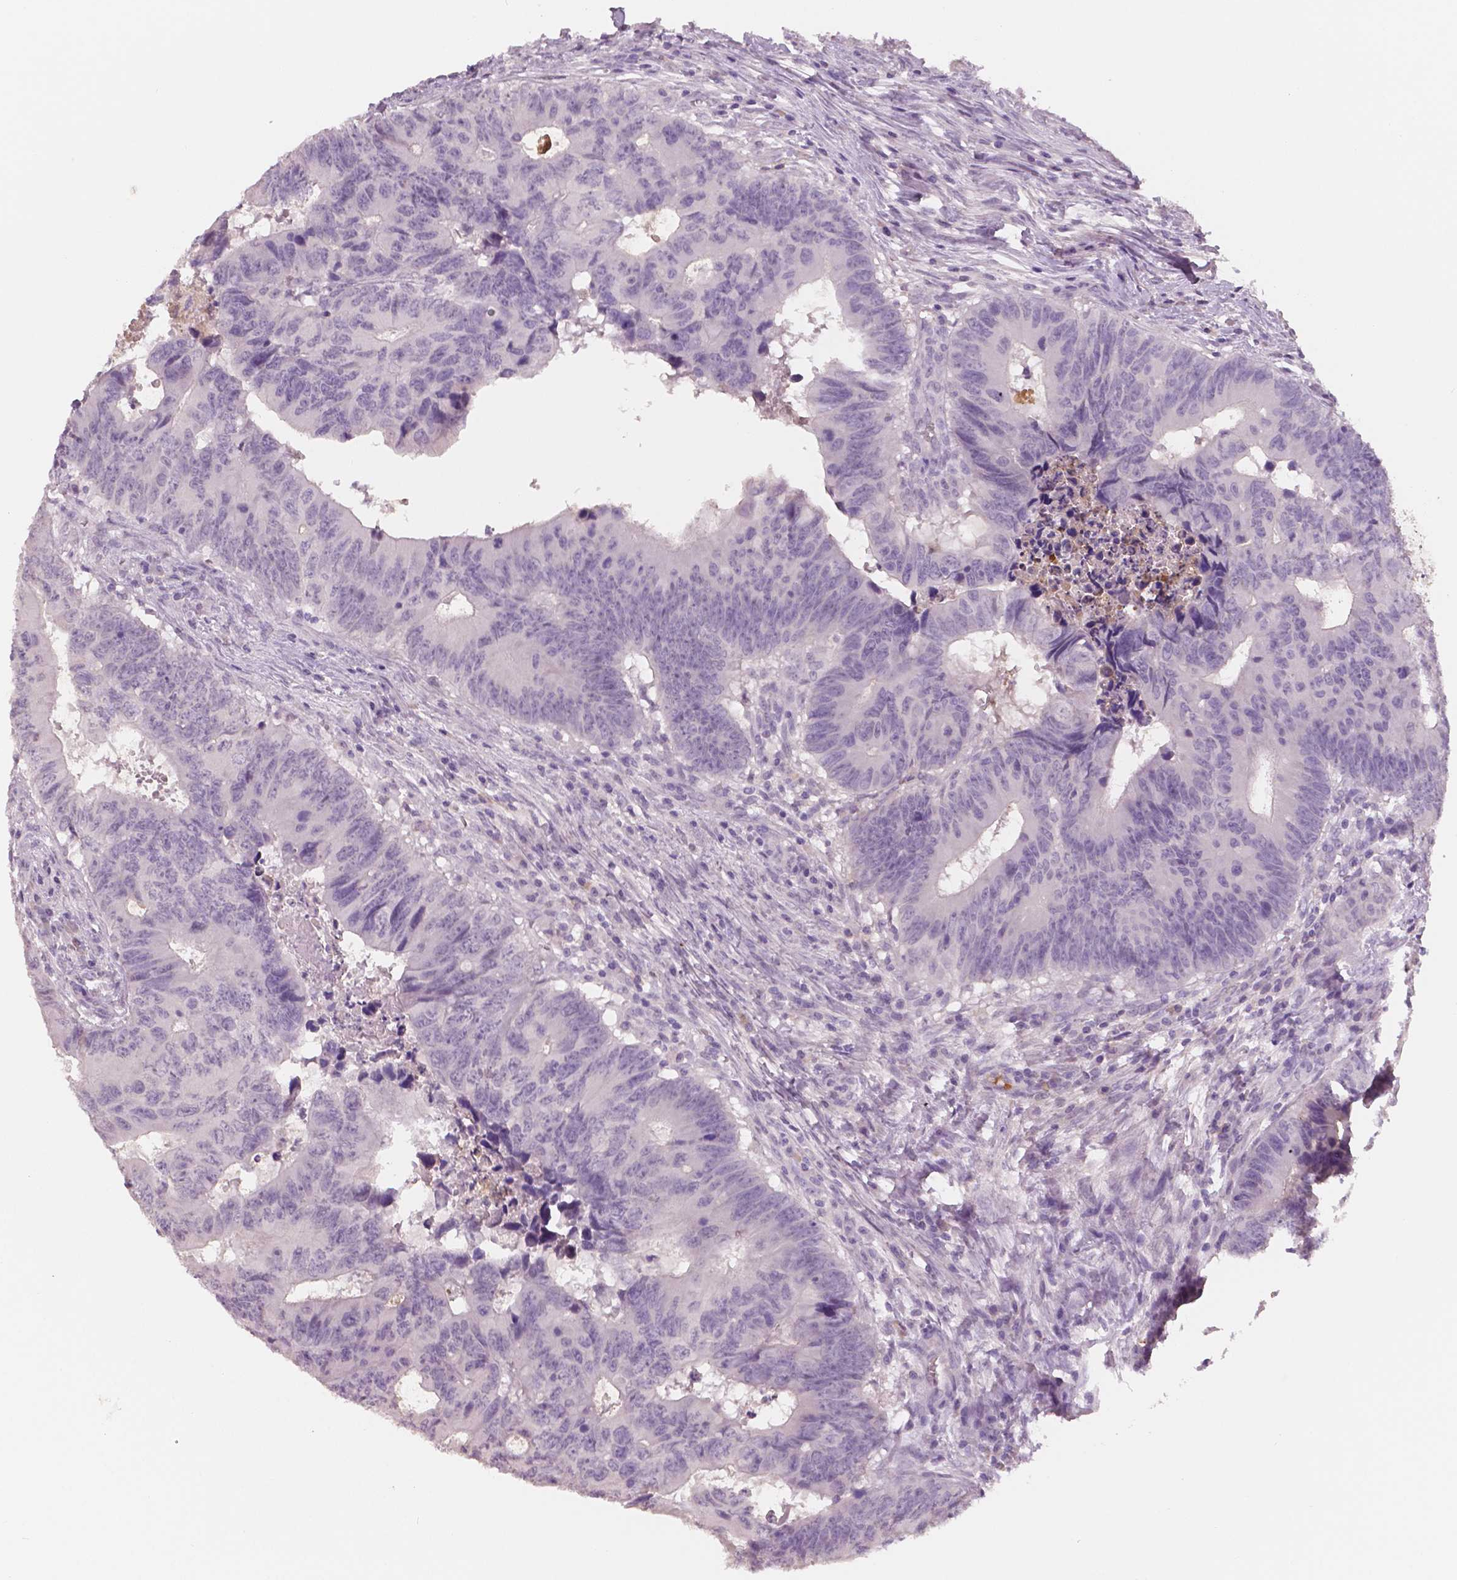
{"staining": {"intensity": "negative", "quantity": "none", "location": "none"}, "tissue": "colorectal cancer", "cell_type": "Tumor cells", "image_type": "cancer", "snomed": [{"axis": "morphology", "description": "Adenocarcinoma, NOS"}, {"axis": "topography", "description": "Colon"}], "caption": "High power microscopy histopathology image of an IHC histopathology image of colorectal cancer (adenocarcinoma), revealing no significant staining in tumor cells. Nuclei are stained in blue.", "gene": "APOA4", "patient": {"sex": "female", "age": 82}}